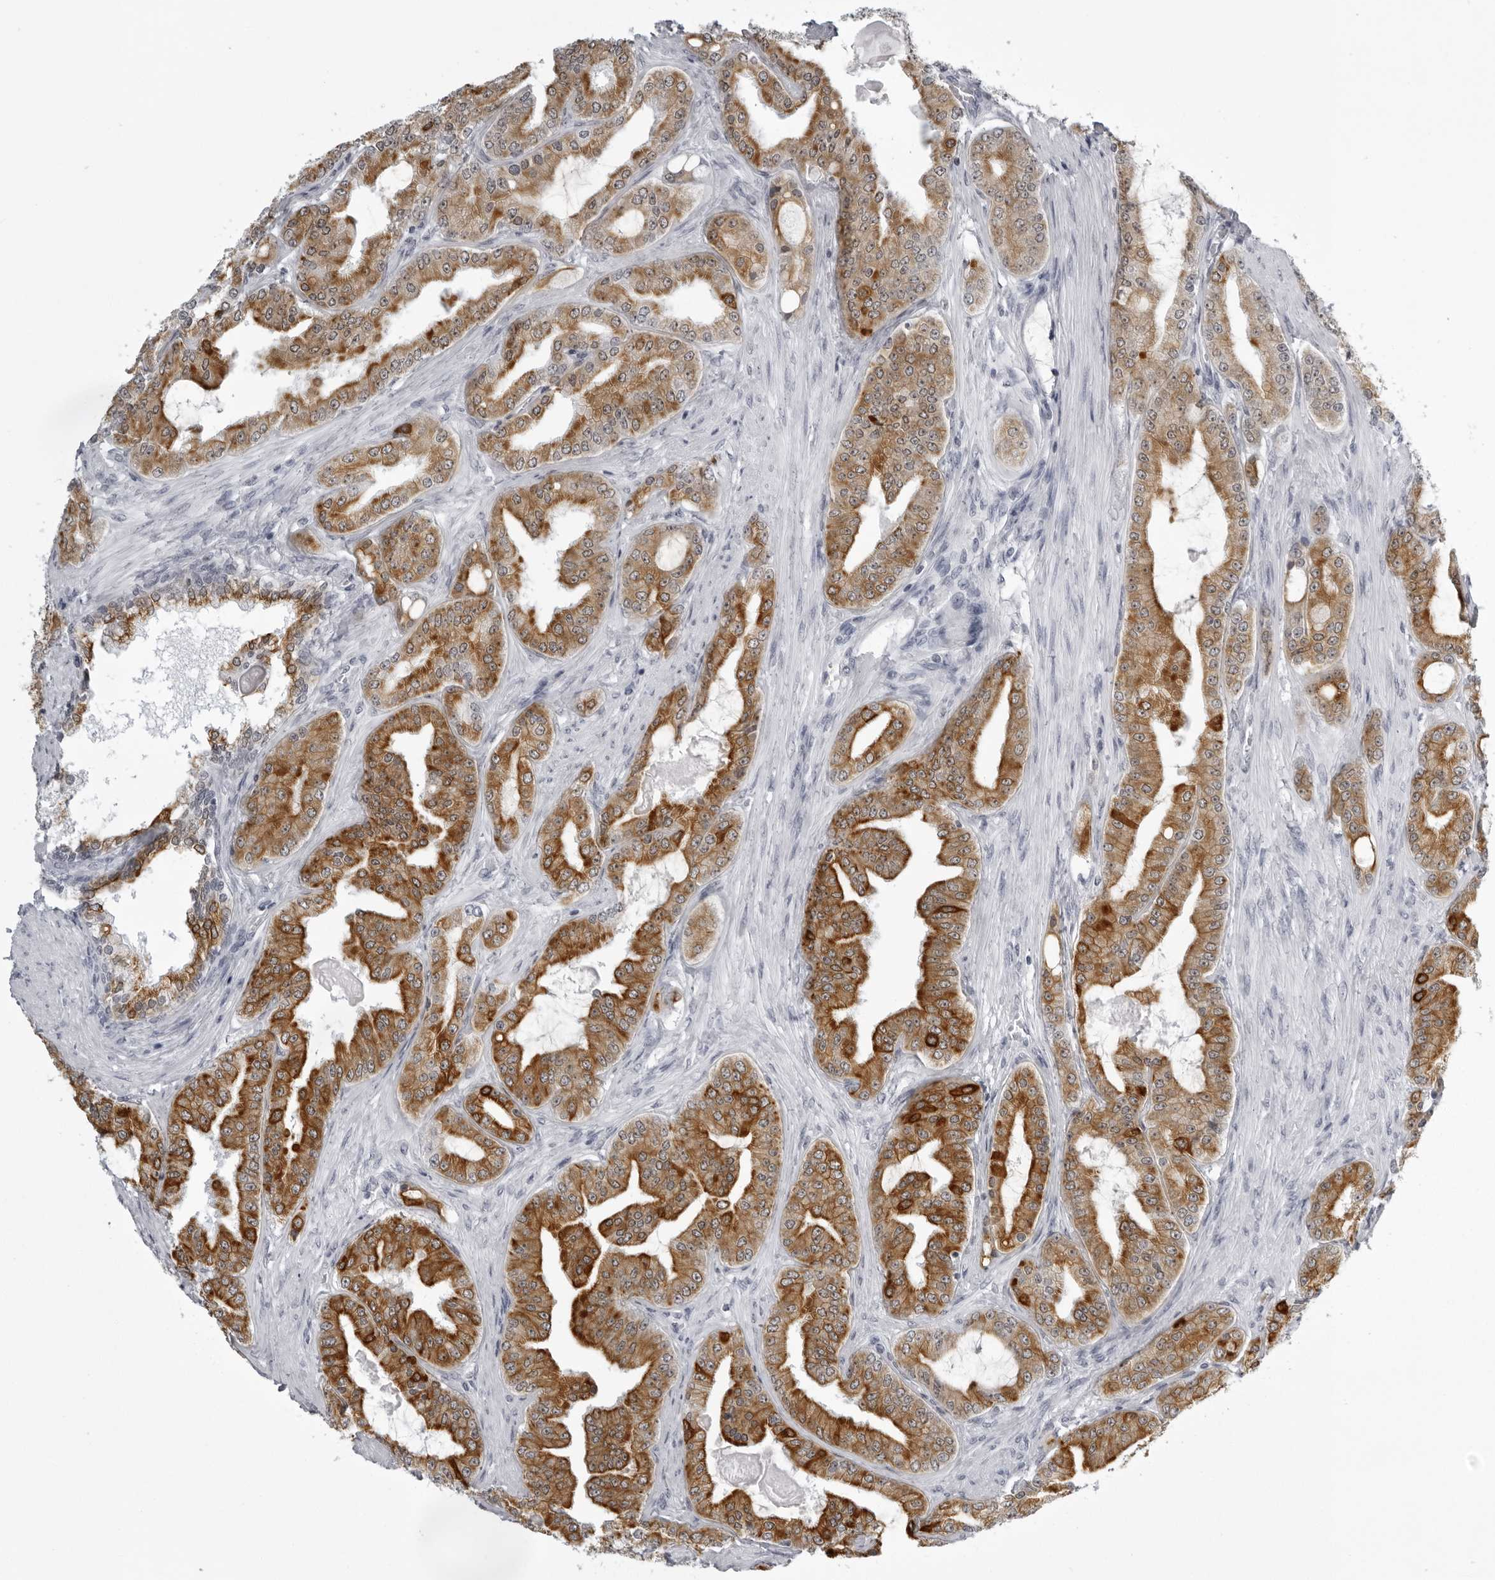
{"staining": {"intensity": "strong", "quantity": ">75%", "location": "cytoplasmic/membranous"}, "tissue": "prostate cancer", "cell_type": "Tumor cells", "image_type": "cancer", "snomed": [{"axis": "morphology", "description": "Adenocarcinoma, High grade"}, {"axis": "topography", "description": "Prostate"}], "caption": "This image reveals IHC staining of prostate cancer, with high strong cytoplasmic/membranous expression in approximately >75% of tumor cells.", "gene": "UROD", "patient": {"sex": "male", "age": 60}}